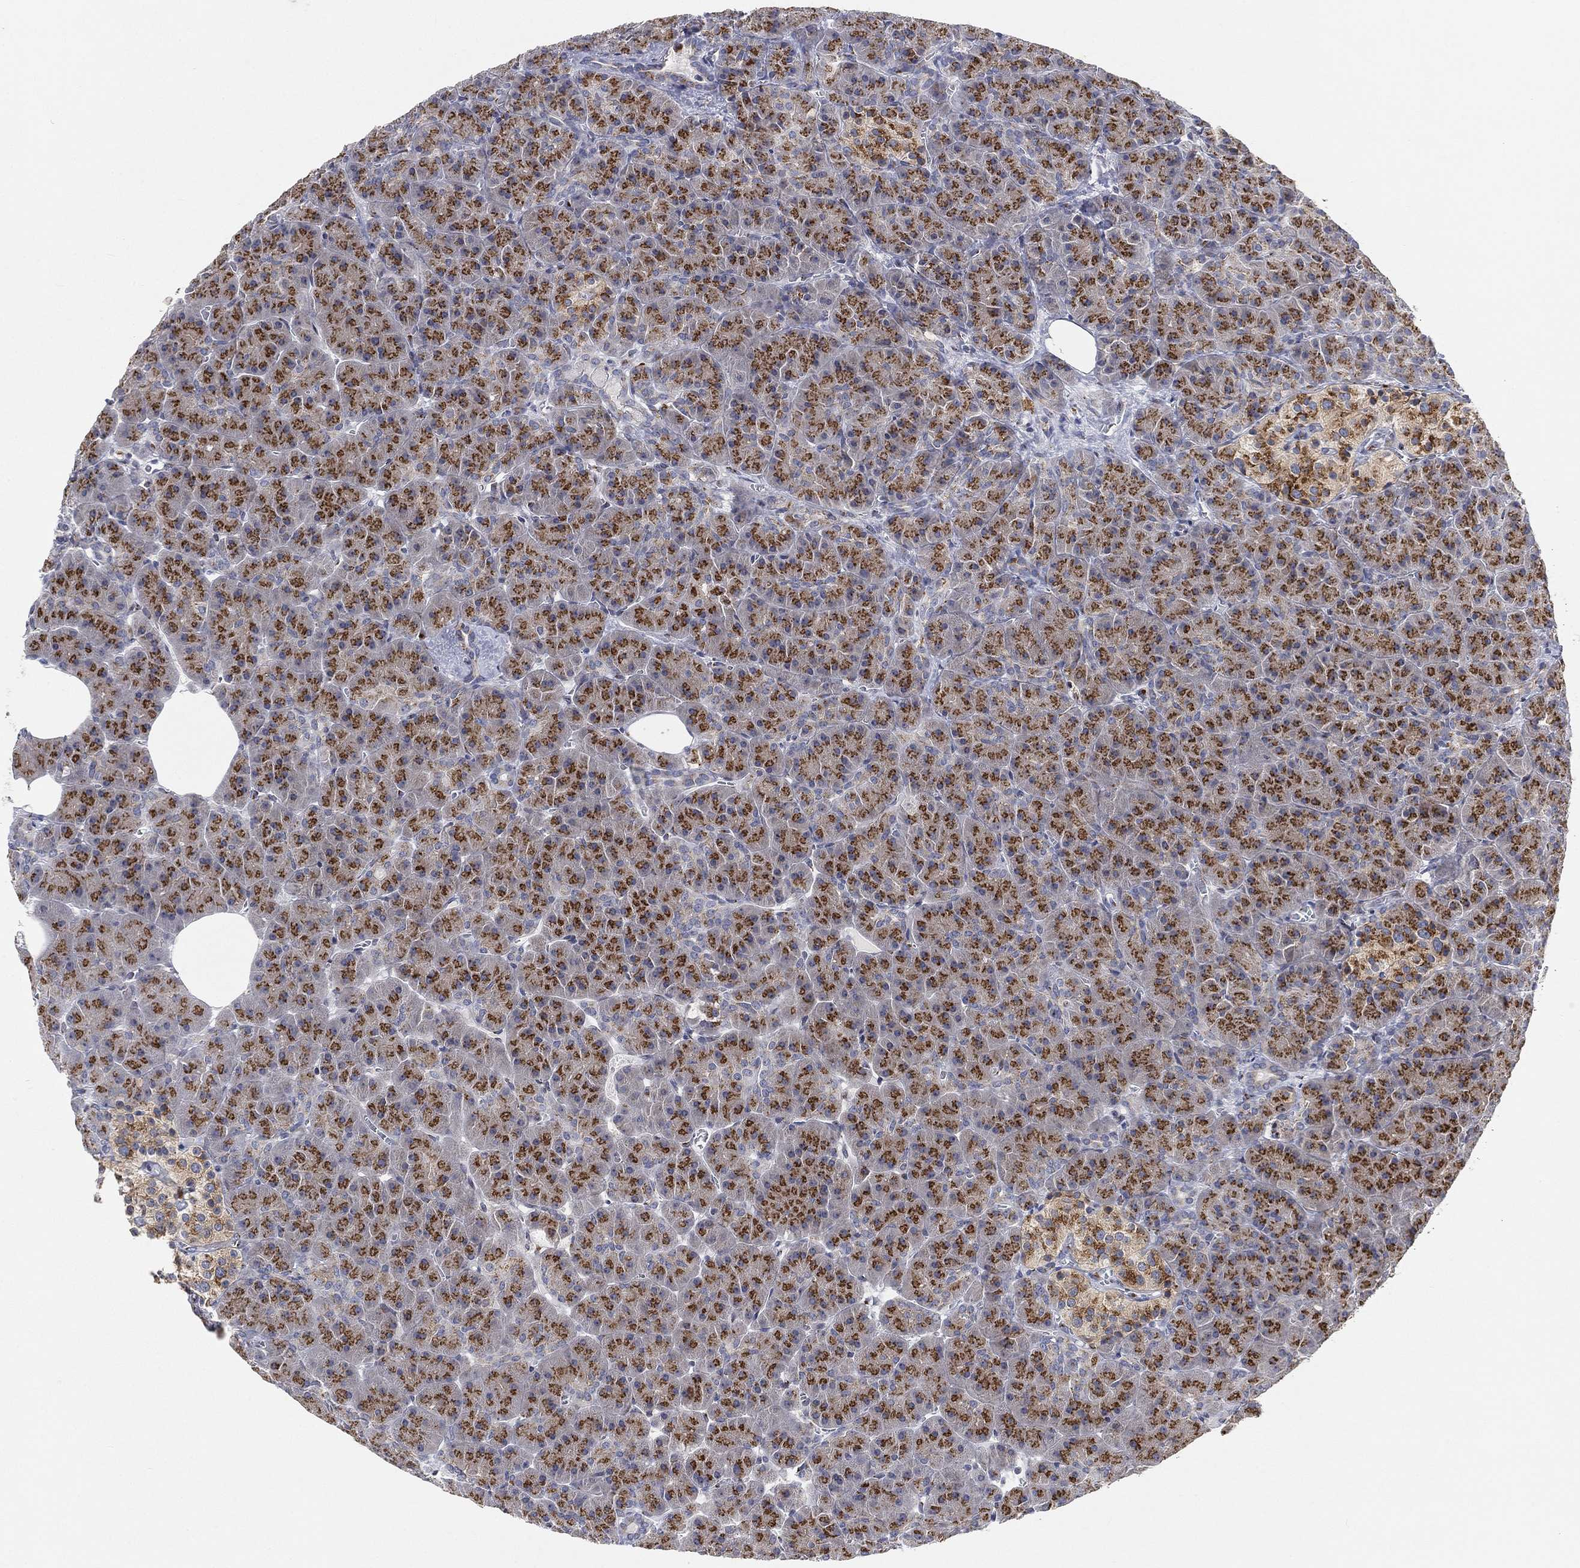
{"staining": {"intensity": "strong", "quantity": ">75%", "location": "cytoplasmic/membranous"}, "tissue": "pancreas", "cell_type": "Exocrine glandular cells", "image_type": "normal", "snomed": [{"axis": "morphology", "description": "Normal tissue, NOS"}, {"axis": "topography", "description": "Pancreas"}], "caption": "Pancreas stained with immunohistochemistry shows strong cytoplasmic/membranous positivity in about >75% of exocrine glandular cells.", "gene": "TICAM1", "patient": {"sex": "male", "age": 61}}